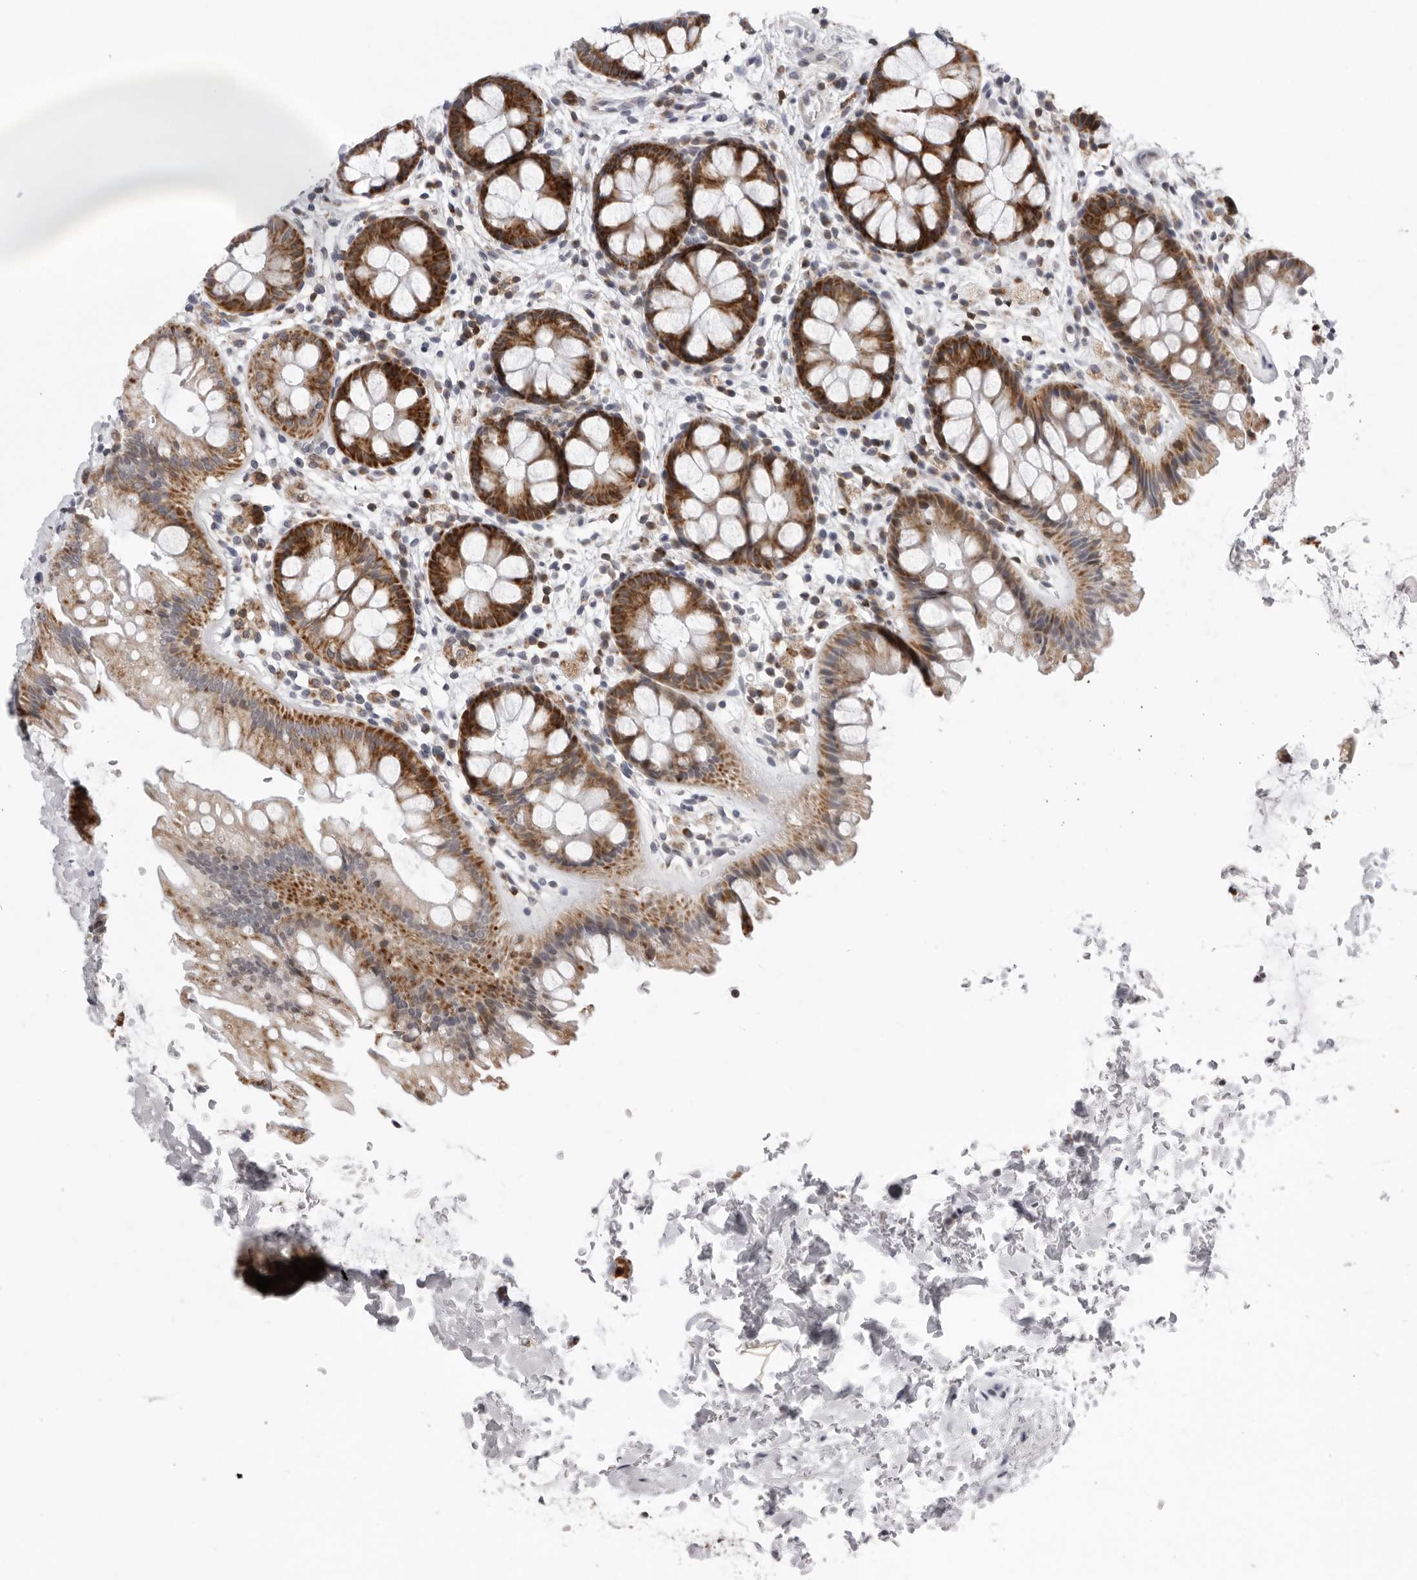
{"staining": {"intensity": "negative", "quantity": "none", "location": "none"}, "tissue": "colon", "cell_type": "Endothelial cells", "image_type": "normal", "snomed": [{"axis": "morphology", "description": "Normal tissue, NOS"}, {"axis": "topography", "description": "Colon"}], "caption": "The IHC image has no significant positivity in endothelial cells of colon.", "gene": "CPT2", "patient": {"sex": "female", "age": 62}}